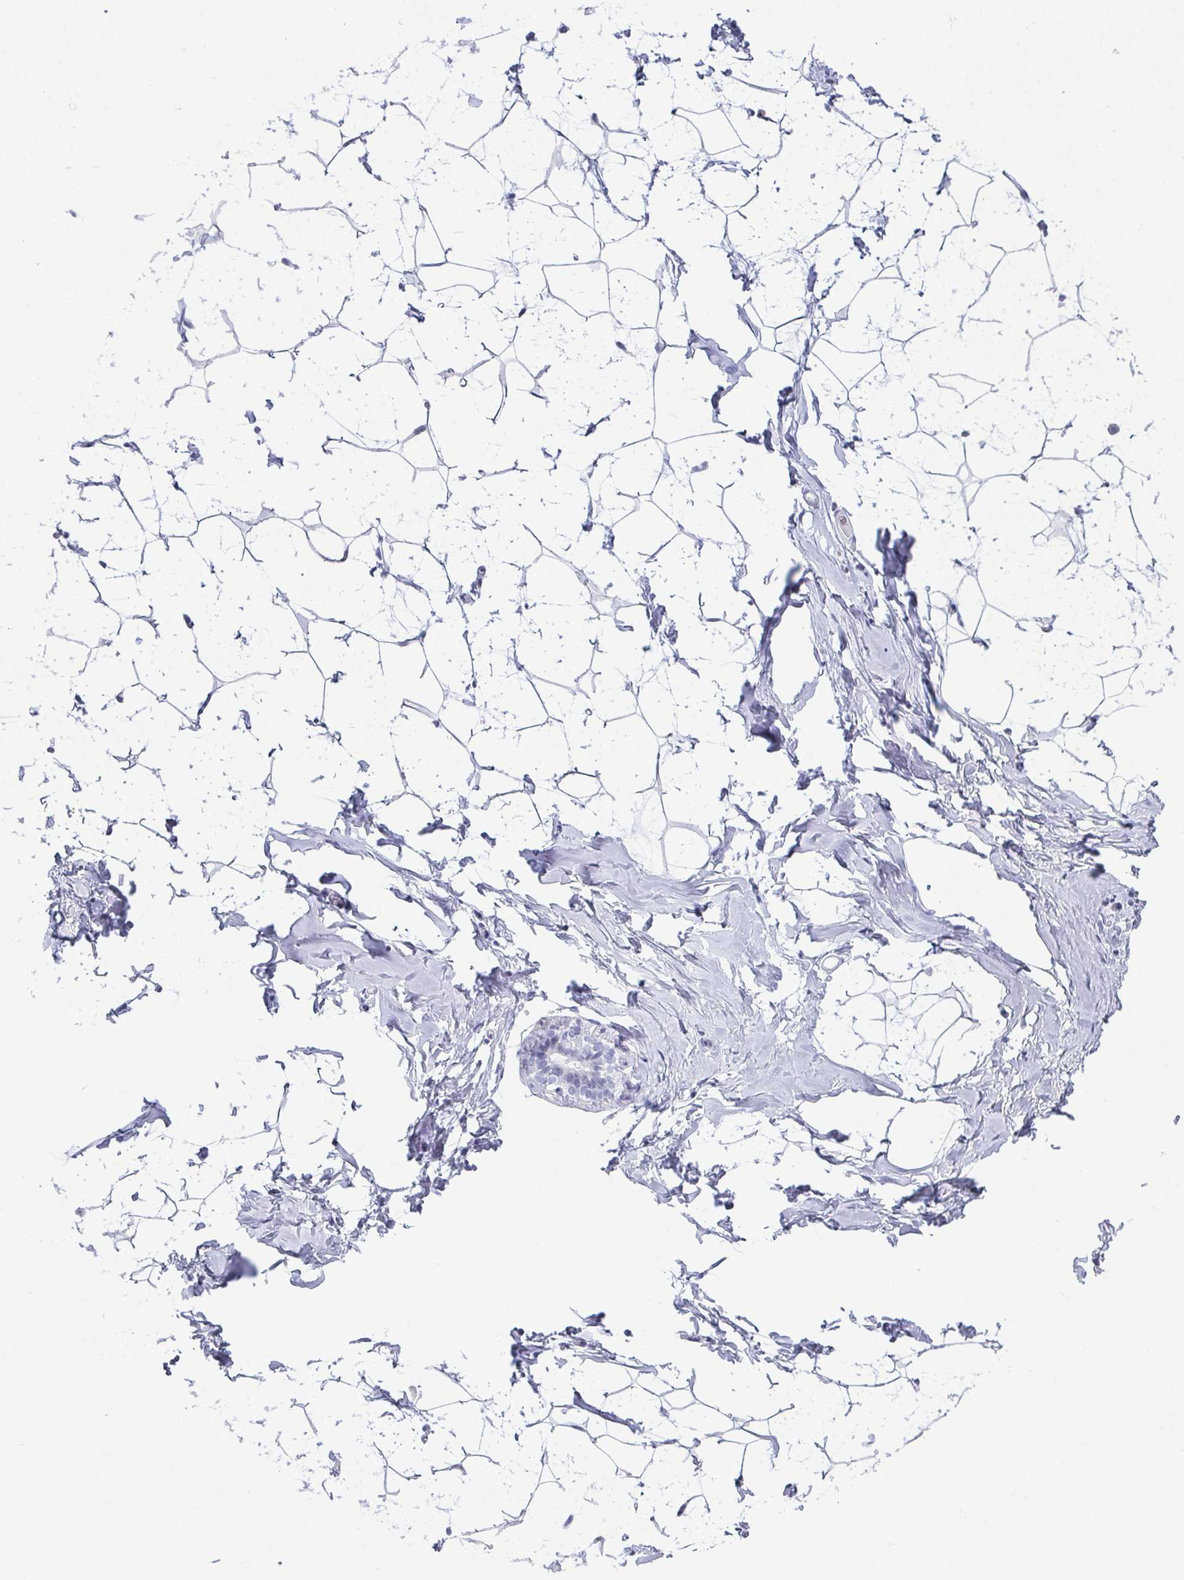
{"staining": {"intensity": "negative", "quantity": "none", "location": "none"}, "tissue": "breast", "cell_type": "Adipocytes", "image_type": "normal", "snomed": [{"axis": "morphology", "description": "Normal tissue, NOS"}, {"axis": "topography", "description": "Breast"}], "caption": "The image exhibits no staining of adipocytes in normal breast. (Brightfield microscopy of DAB (3,3'-diaminobenzidine) IHC at high magnification).", "gene": "PYCR3", "patient": {"sex": "female", "age": 32}}